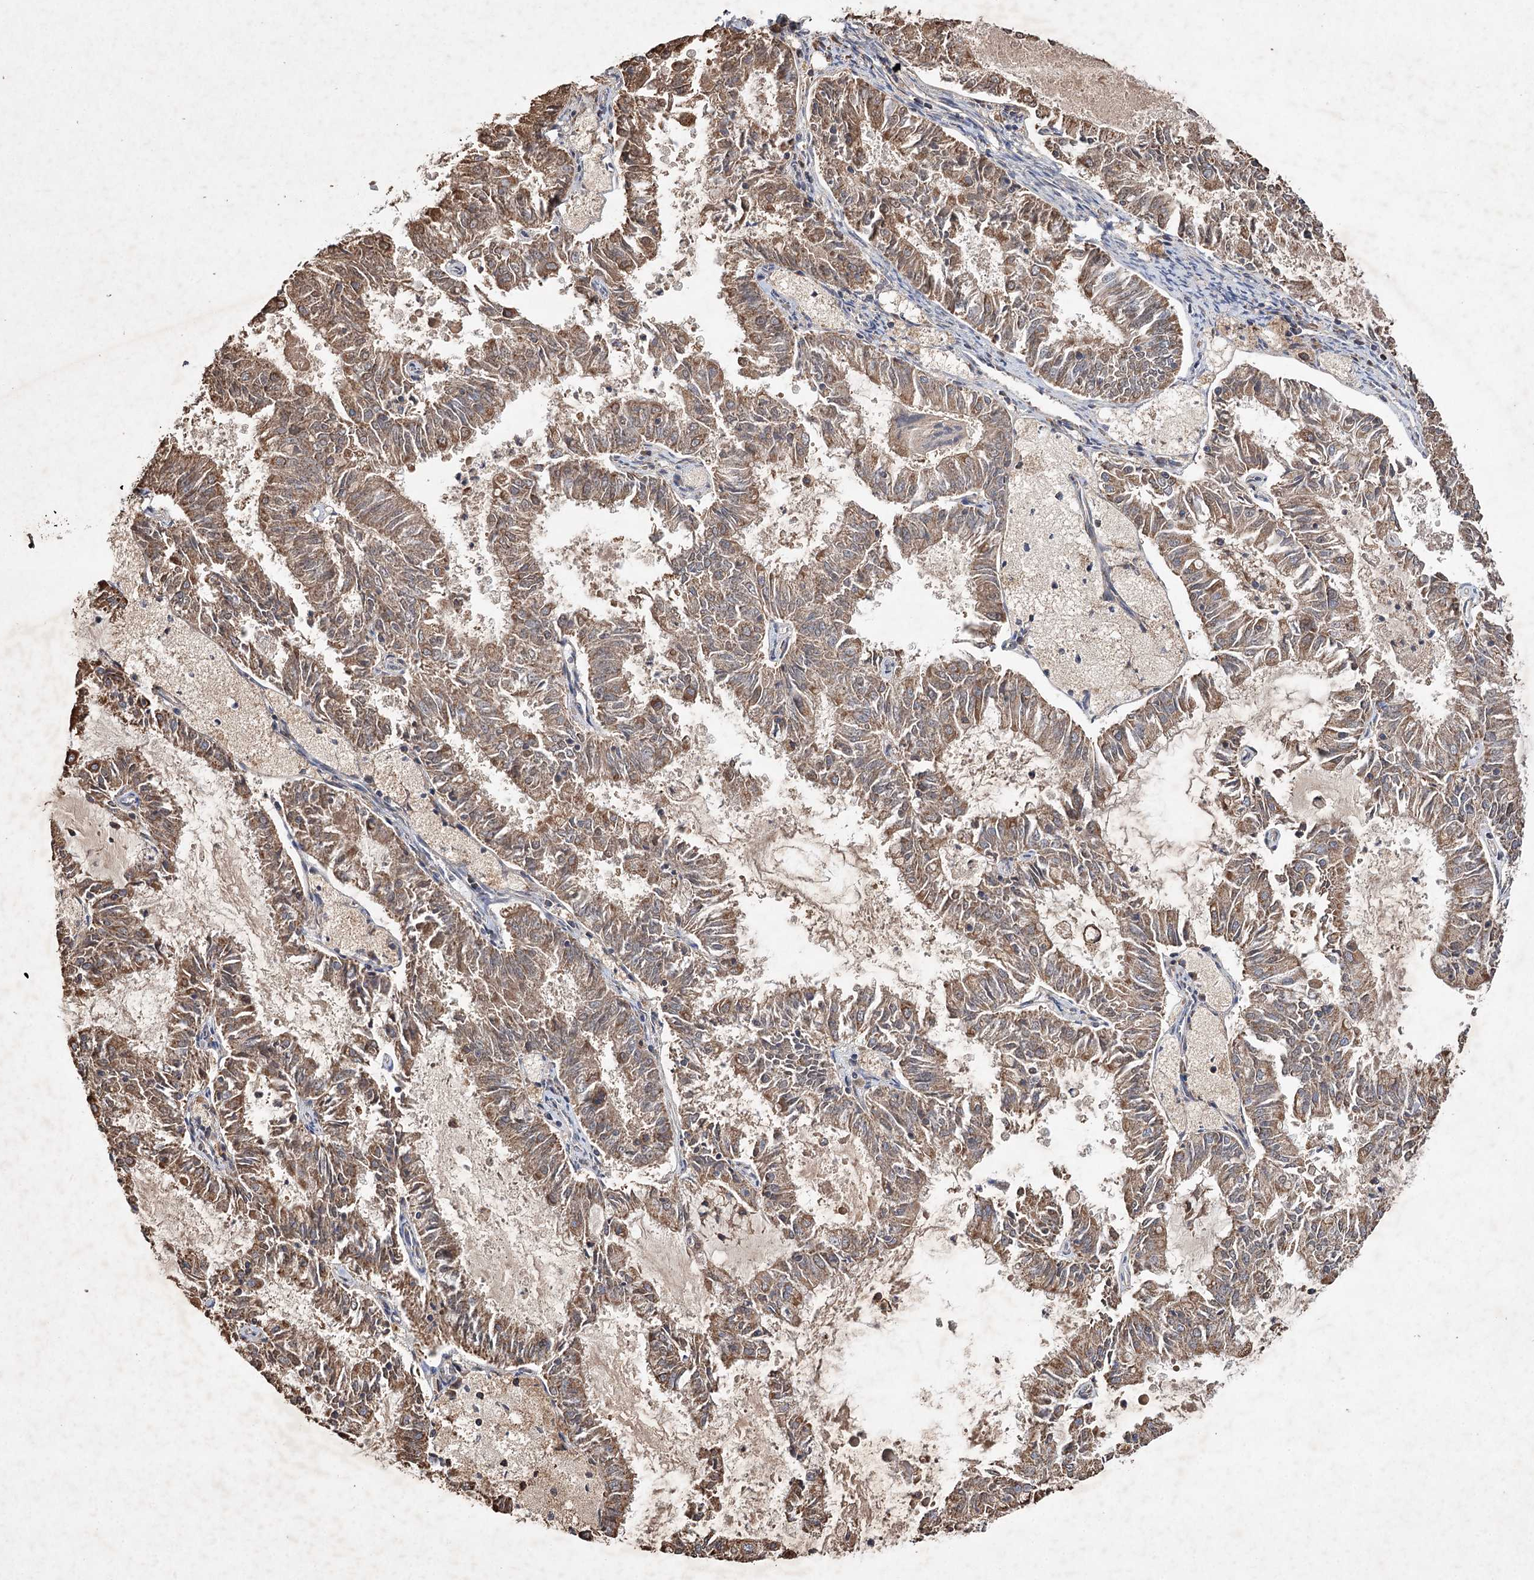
{"staining": {"intensity": "moderate", "quantity": ">75%", "location": "cytoplasmic/membranous"}, "tissue": "endometrial cancer", "cell_type": "Tumor cells", "image_type": "cancer", "snomed": [{"axis": "morphology", "description": "Adenocarcinoma, NOS"}, {"axis": "topography", "description": "Endometrium"}], "caption": "IHC histopathology image of neoplastic tissue: human endometrial cancer stained using immunohistochemistry (IHC) exhibits medium levels of moderate protein expression localized specifically in the cytoplasmic/membranous of tumor cells, appearing as a cytoplasmic/membranous brown color.", "gene": "PIK3CB", "patient": {"sex": "female", "age": 57}}